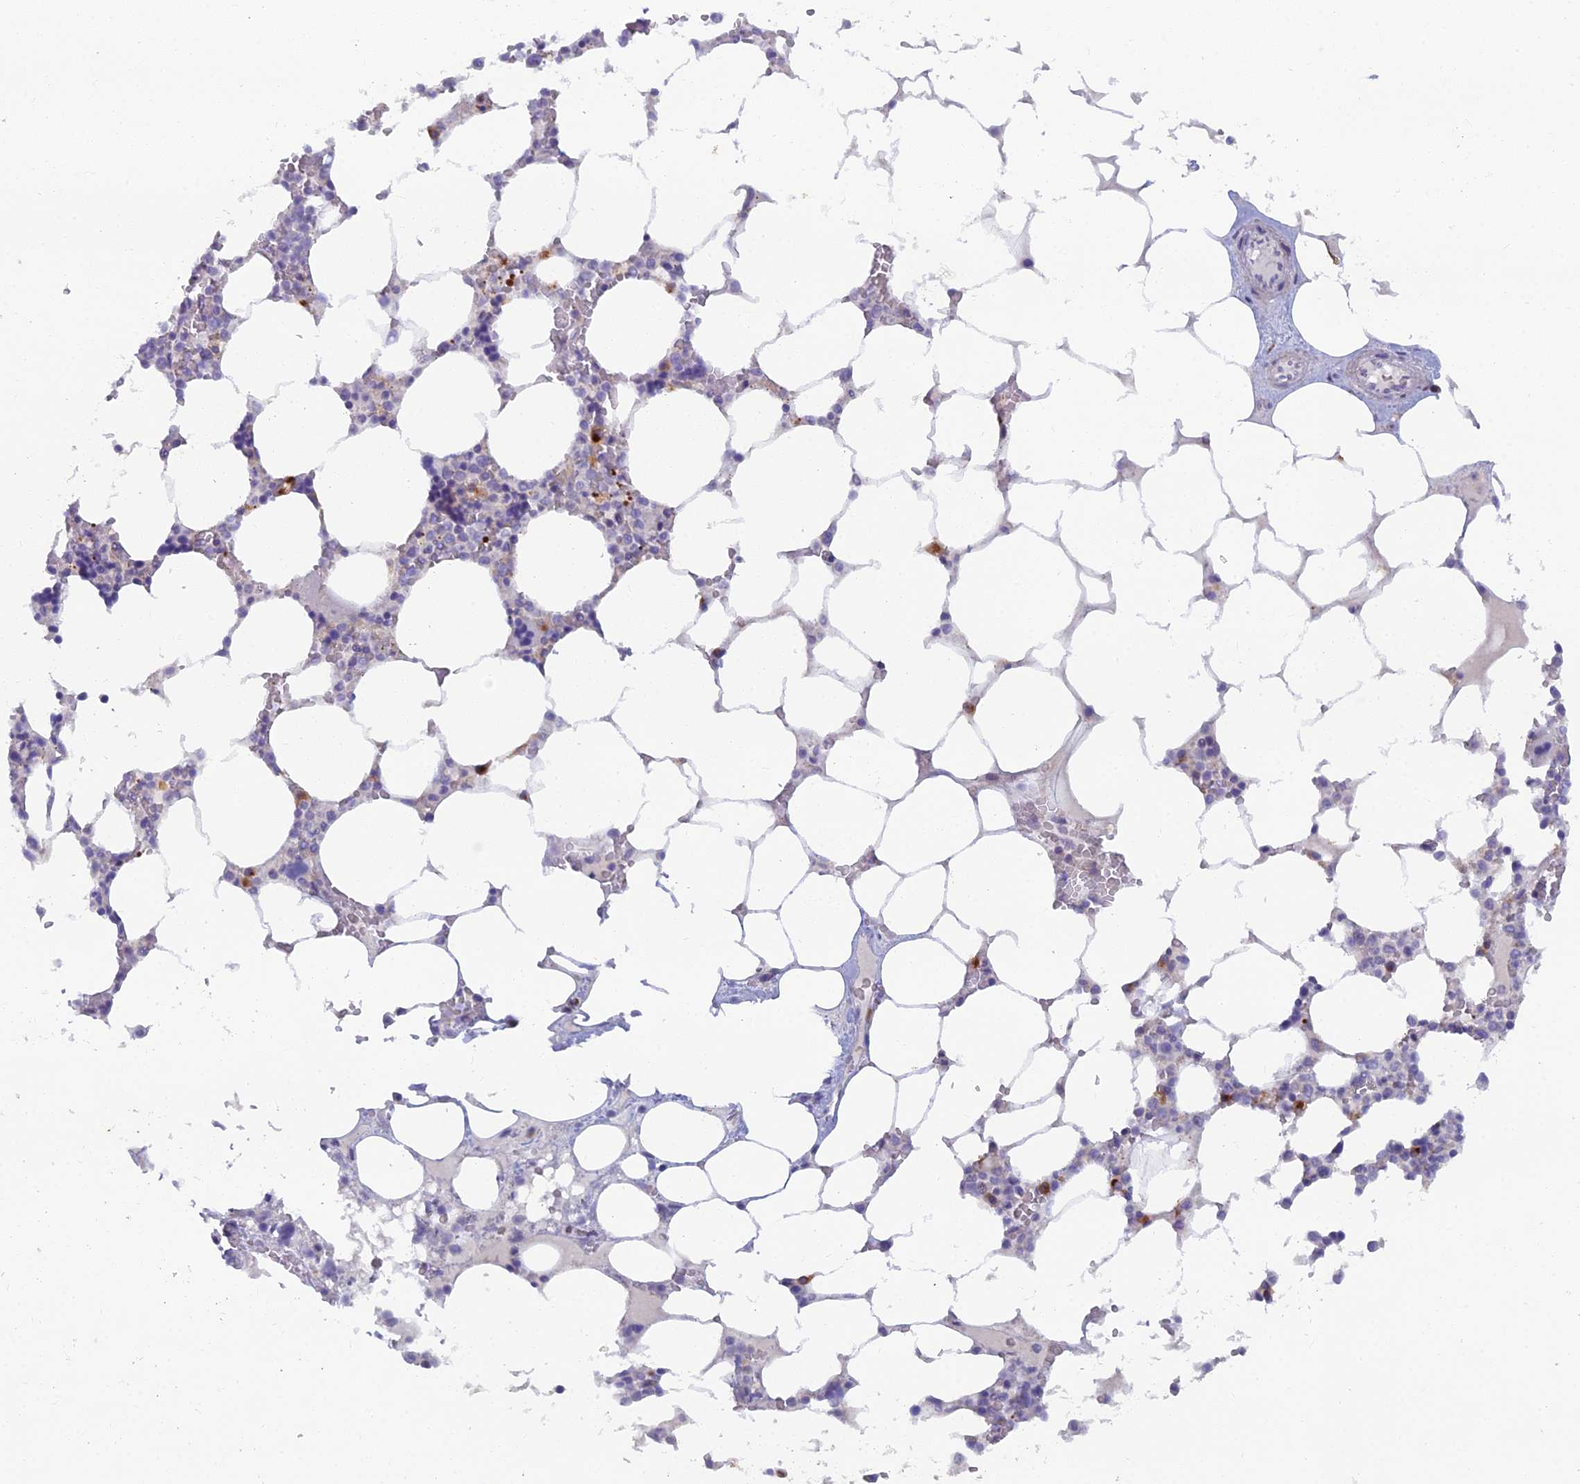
{"staining": {"intensity": "strong", "quantity": "<25%", "location": "cytoplasmic/membranous"}, "tissue": "bone marrow", "cell_type": "Hematopoietic cells", "image_type": "normal", "snomed": [{"axis": "morphology", "description": "Normal tissue, NOS"}, {"axis": "topography", "description": "Bone marrow"}], "caption": "Immunohistochemistry of normal human bone marrow displays medium levels of strong cytoplasmic/membranous positivity in about <25% of hematopoietic cells.", "gene": "B9D2", "patient": {"sex": "male", "age": 64}}